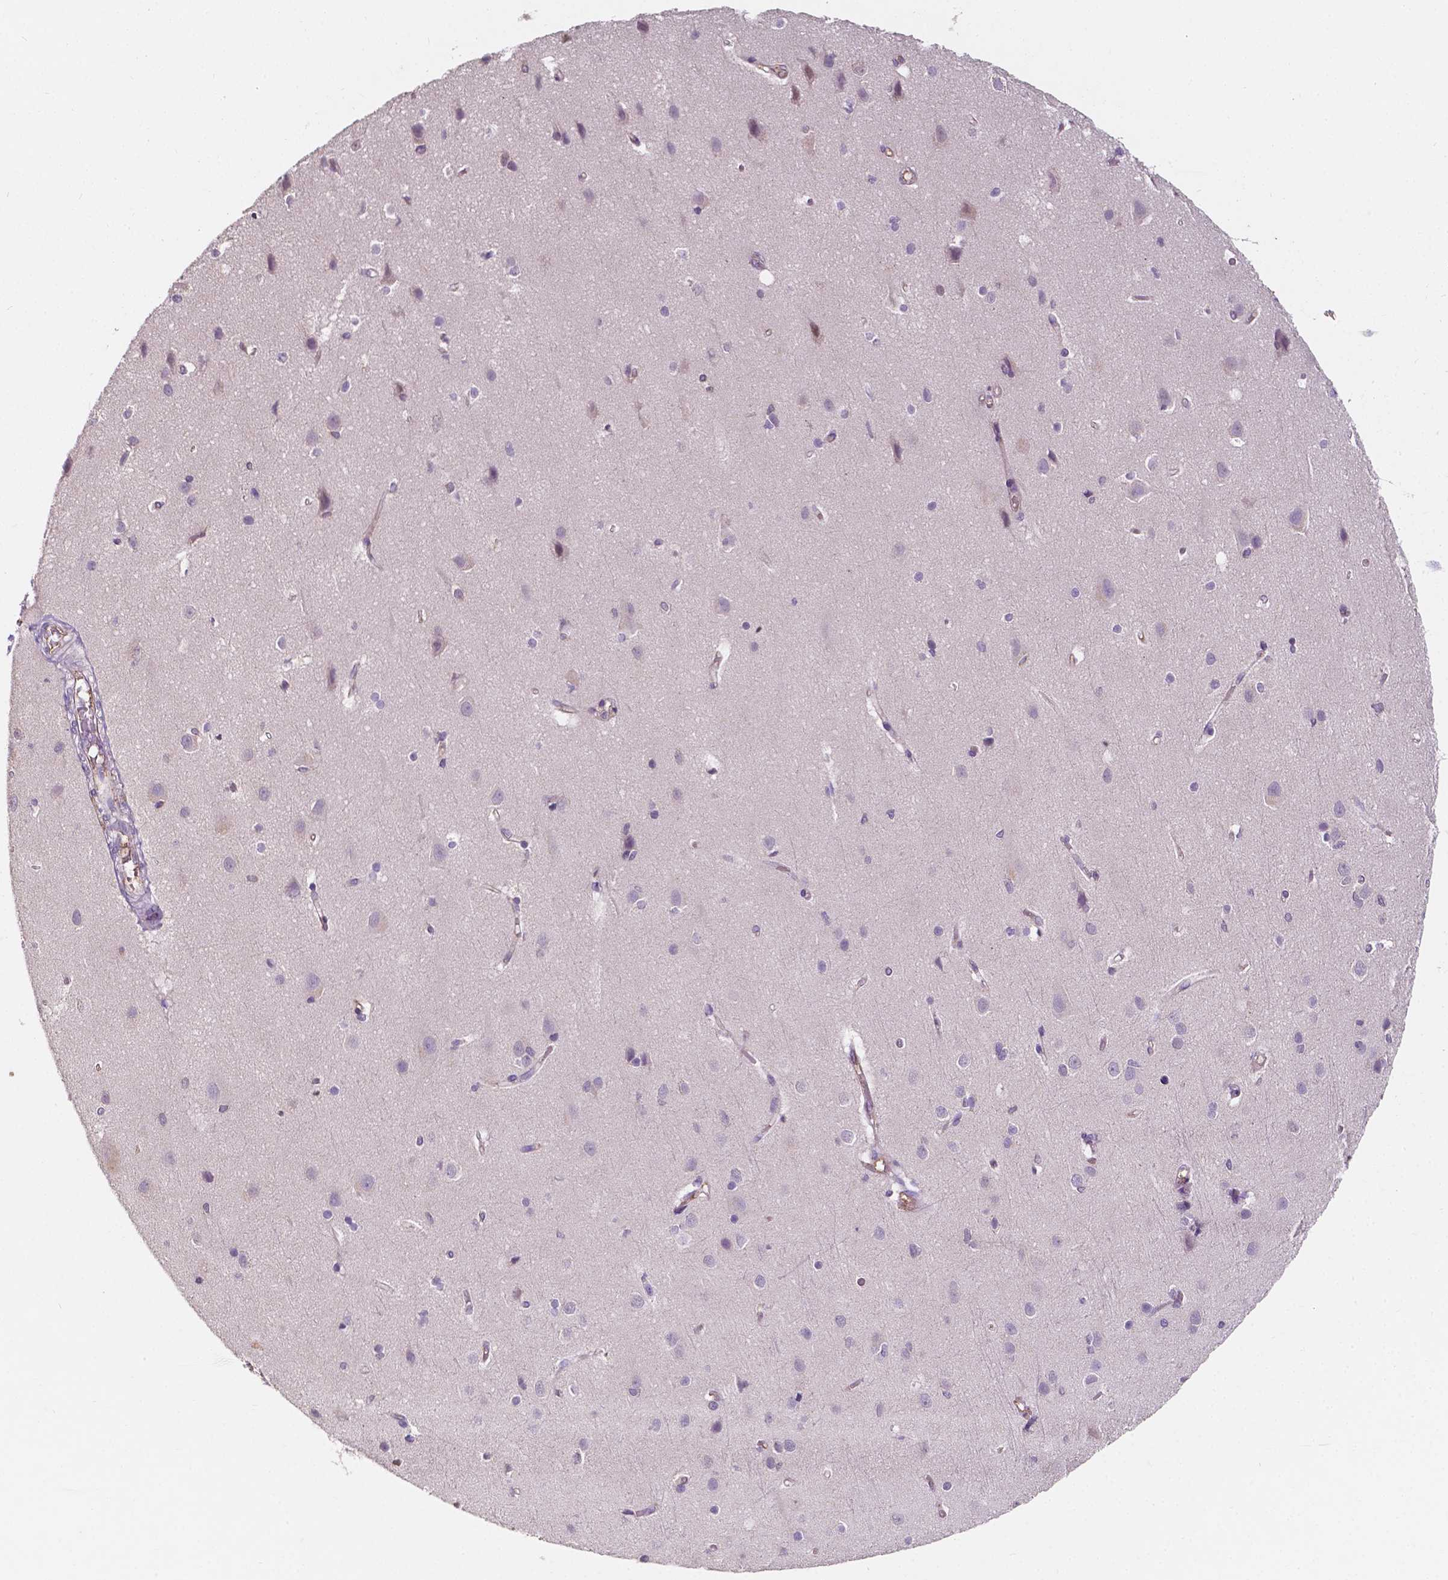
{"staining": {"intensity": "negative", "quantity": "none", "location": "none"}, "tissue": "cerebral cortex", "cell_type": "Endothelial cells", "image_type": "normal", "snomed": [{"axis": "morphology", "description": "Normal tissue, NOS"}, {"axis": "topography", "description": "Cerebral cortex"}], "caption": "Immunohistochemistry (IHC) histopathology image of benign cerebral cortex stained for a protein (brown), which demonstrates no expression in endothelial cells.", "gene": "SLC22A4", "patient": {"sex": "male", "age": 37}}